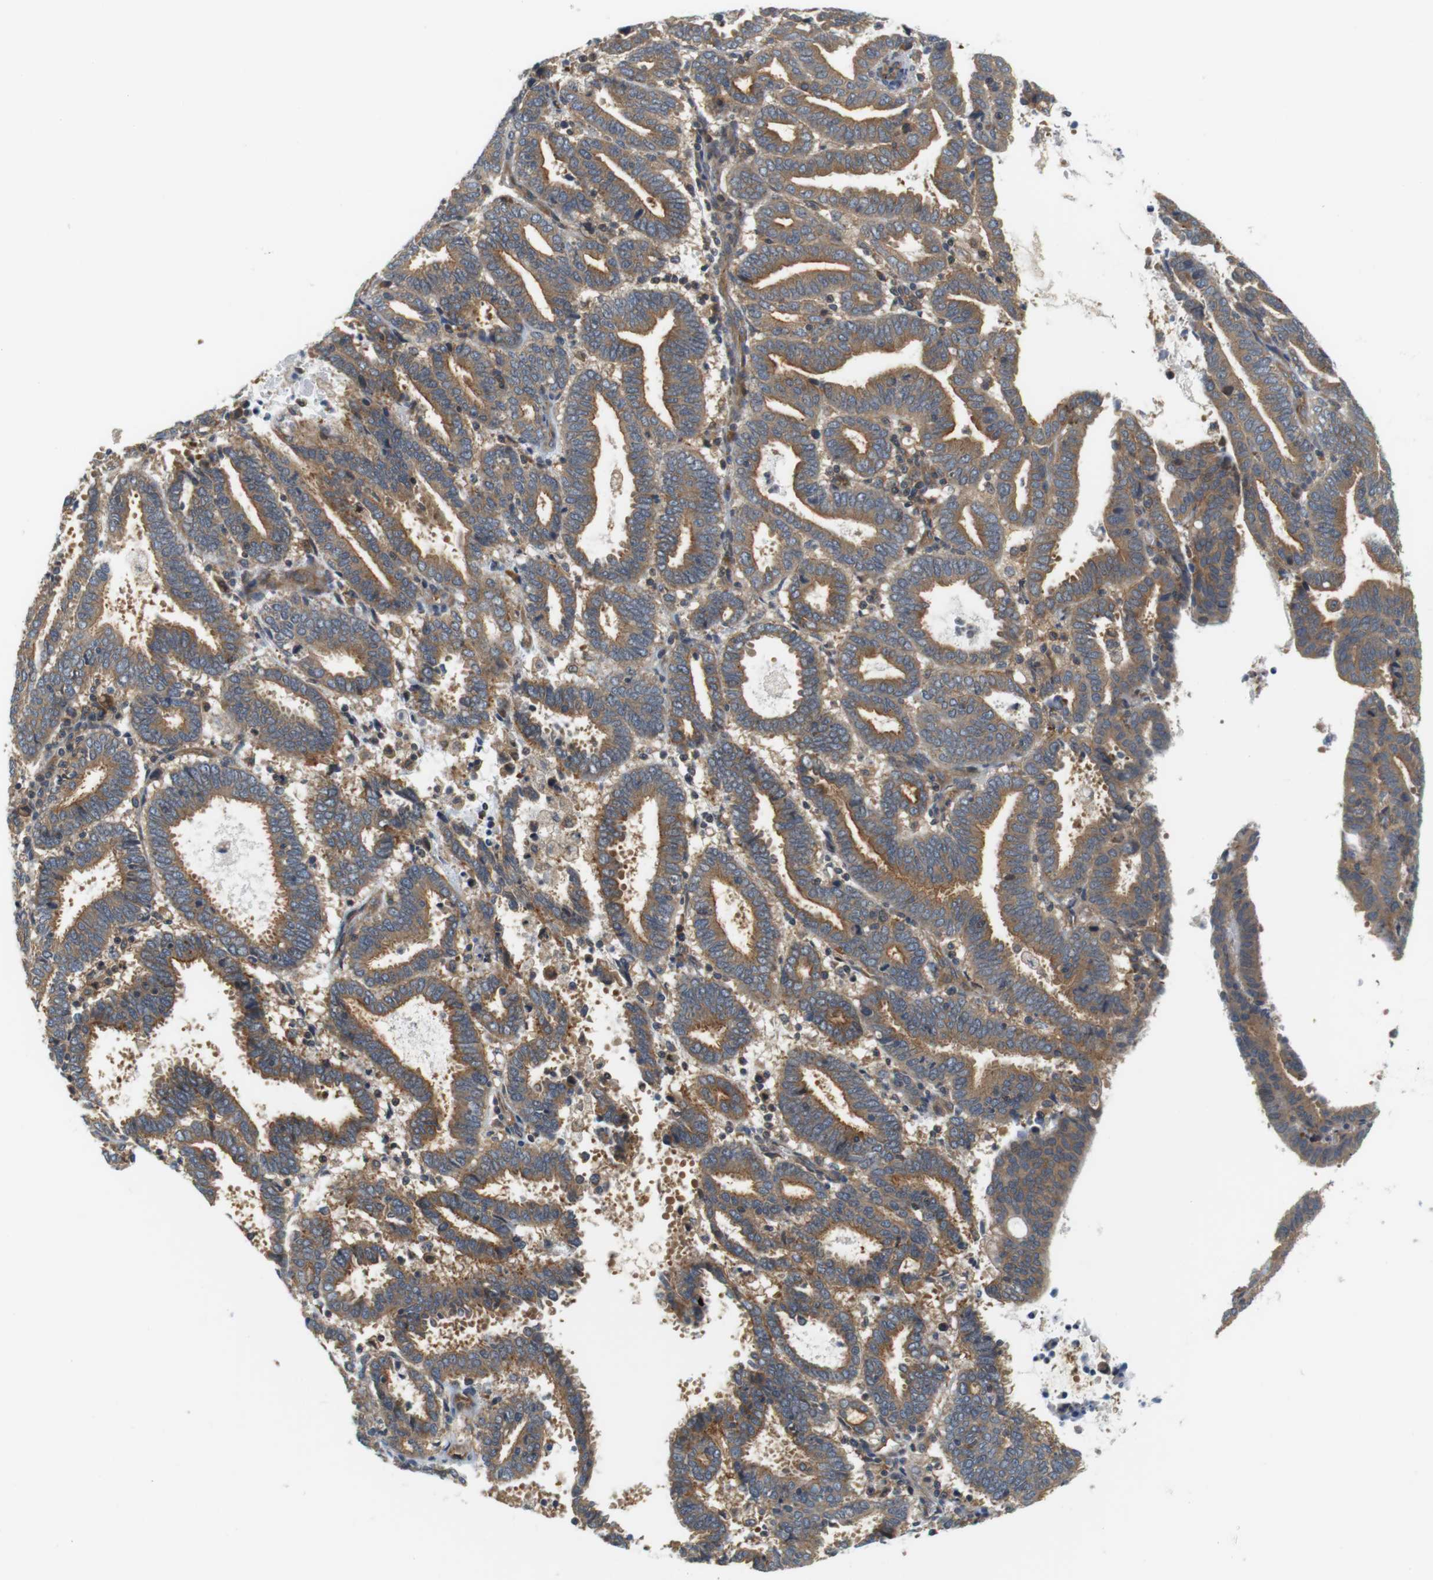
{"staining": {"intensity": "moderate", "quantity": ">75%", "location": "cytoplasmic/membranous"}, "tissue": "endometrial cancer", "cell_type": "Tumor cells", "image_type": "cancer", "snomed": [{"axis": "morphology", "description": "Adenocarcinoma, NOS"}, {"axis": "topography", "description": "Uterus"}], "caption": "Moderate cytoplasmic/membranous expression is present in about >75% of tumor cells in endometrial cancer (adenocarcinoma). The staining was performed using DAB, with brown indicating positive protein expression. Nuclei are stained blue with hematoxylin.", "gene": "SH3GLB1", "patient": {"sex": "female", "age": 83}}